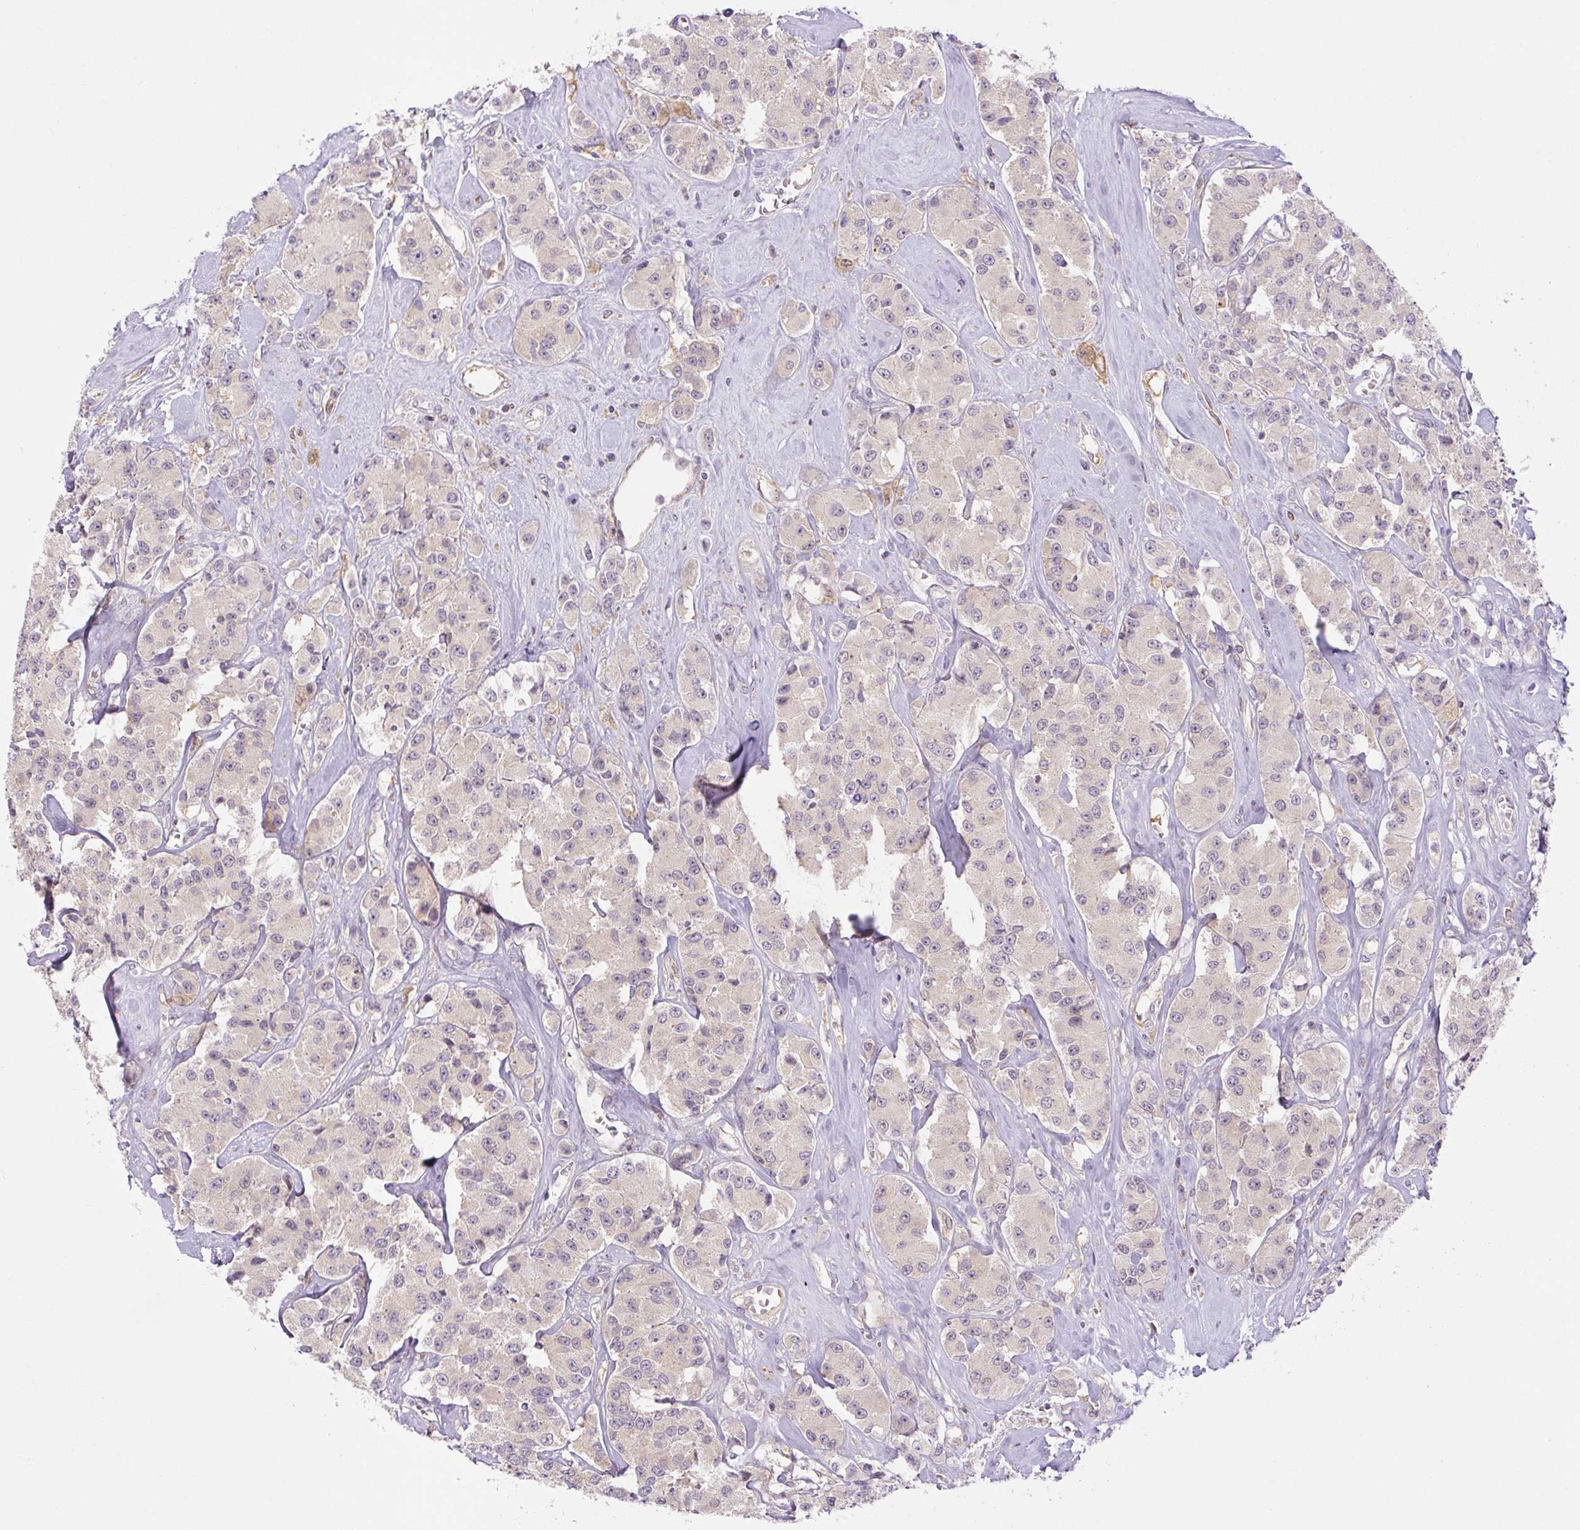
{"staining": {"intensity": "negative", "quantity": "none", "location": "none"}, "tissue": "carcinoid", "cell_type": "Tumor cells", "image_type": "cancer", "snomed": [{"axis": "morphology", "description": "Carcinoid, malignant, NOS"}, {"axis": "topography", "description": "Pancreas"}], "caption": "Malignant carcinoid was stained to show a protein in brown. There is no significant expression in tumor cells.", "gene": "SPSB2", "patient": {"sex": "male", "age": 41}}